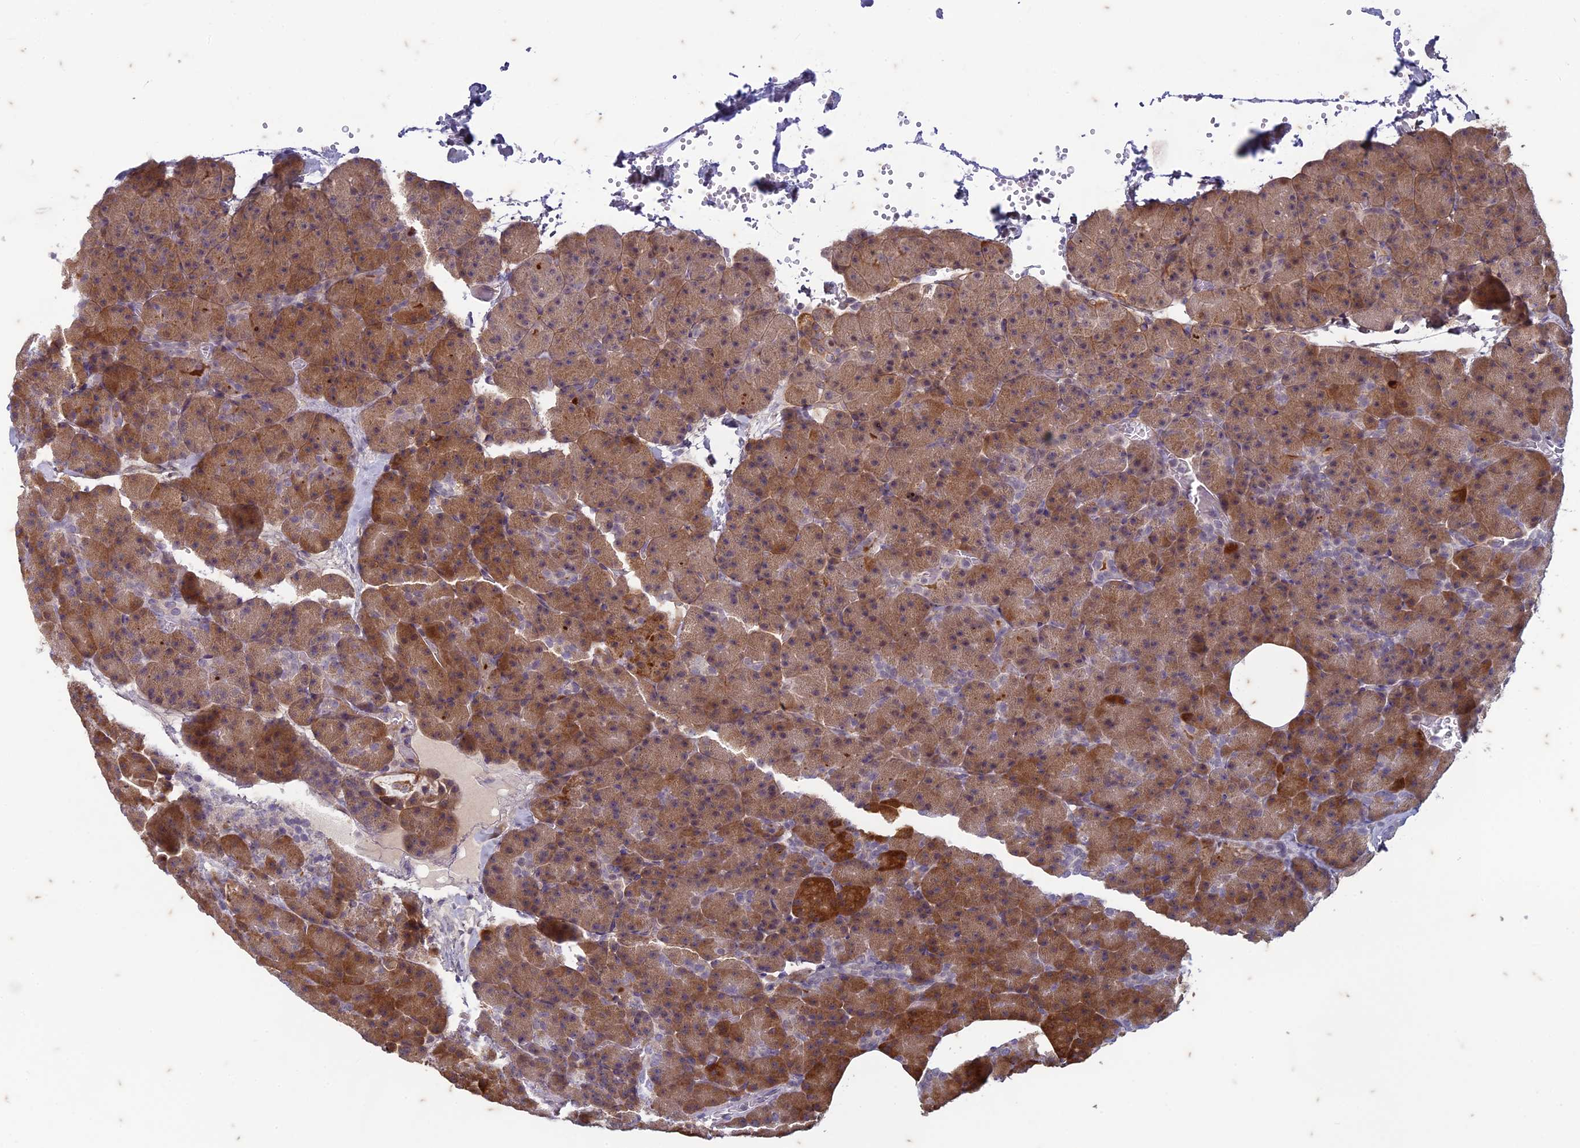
{"staining": {"intensity": "moderate", "quantity": ">75%", "location": "cytoplasmic/membranous"}, "tissue": "pancreas", "cell_type": "Exocrine glandular cells", "image_type": "normal", "snomed": [{"axis": "morphology", "description": "Normal tissue, NOS"}, {"axis": "morphology", "description": "Carcinoid, malignant, NOS"}, {"axis": "topography", "description": "Pancreas"}], "caption": "Approximately >75% of exocrine glandular cells in unremarkable pancreas reveal moderate cytoplasmic/membranous protein staining as visualized by brown immunohistochemical staining.", "gene": "PABPN1L", "patient": {"sex": "female", "age": 35}}